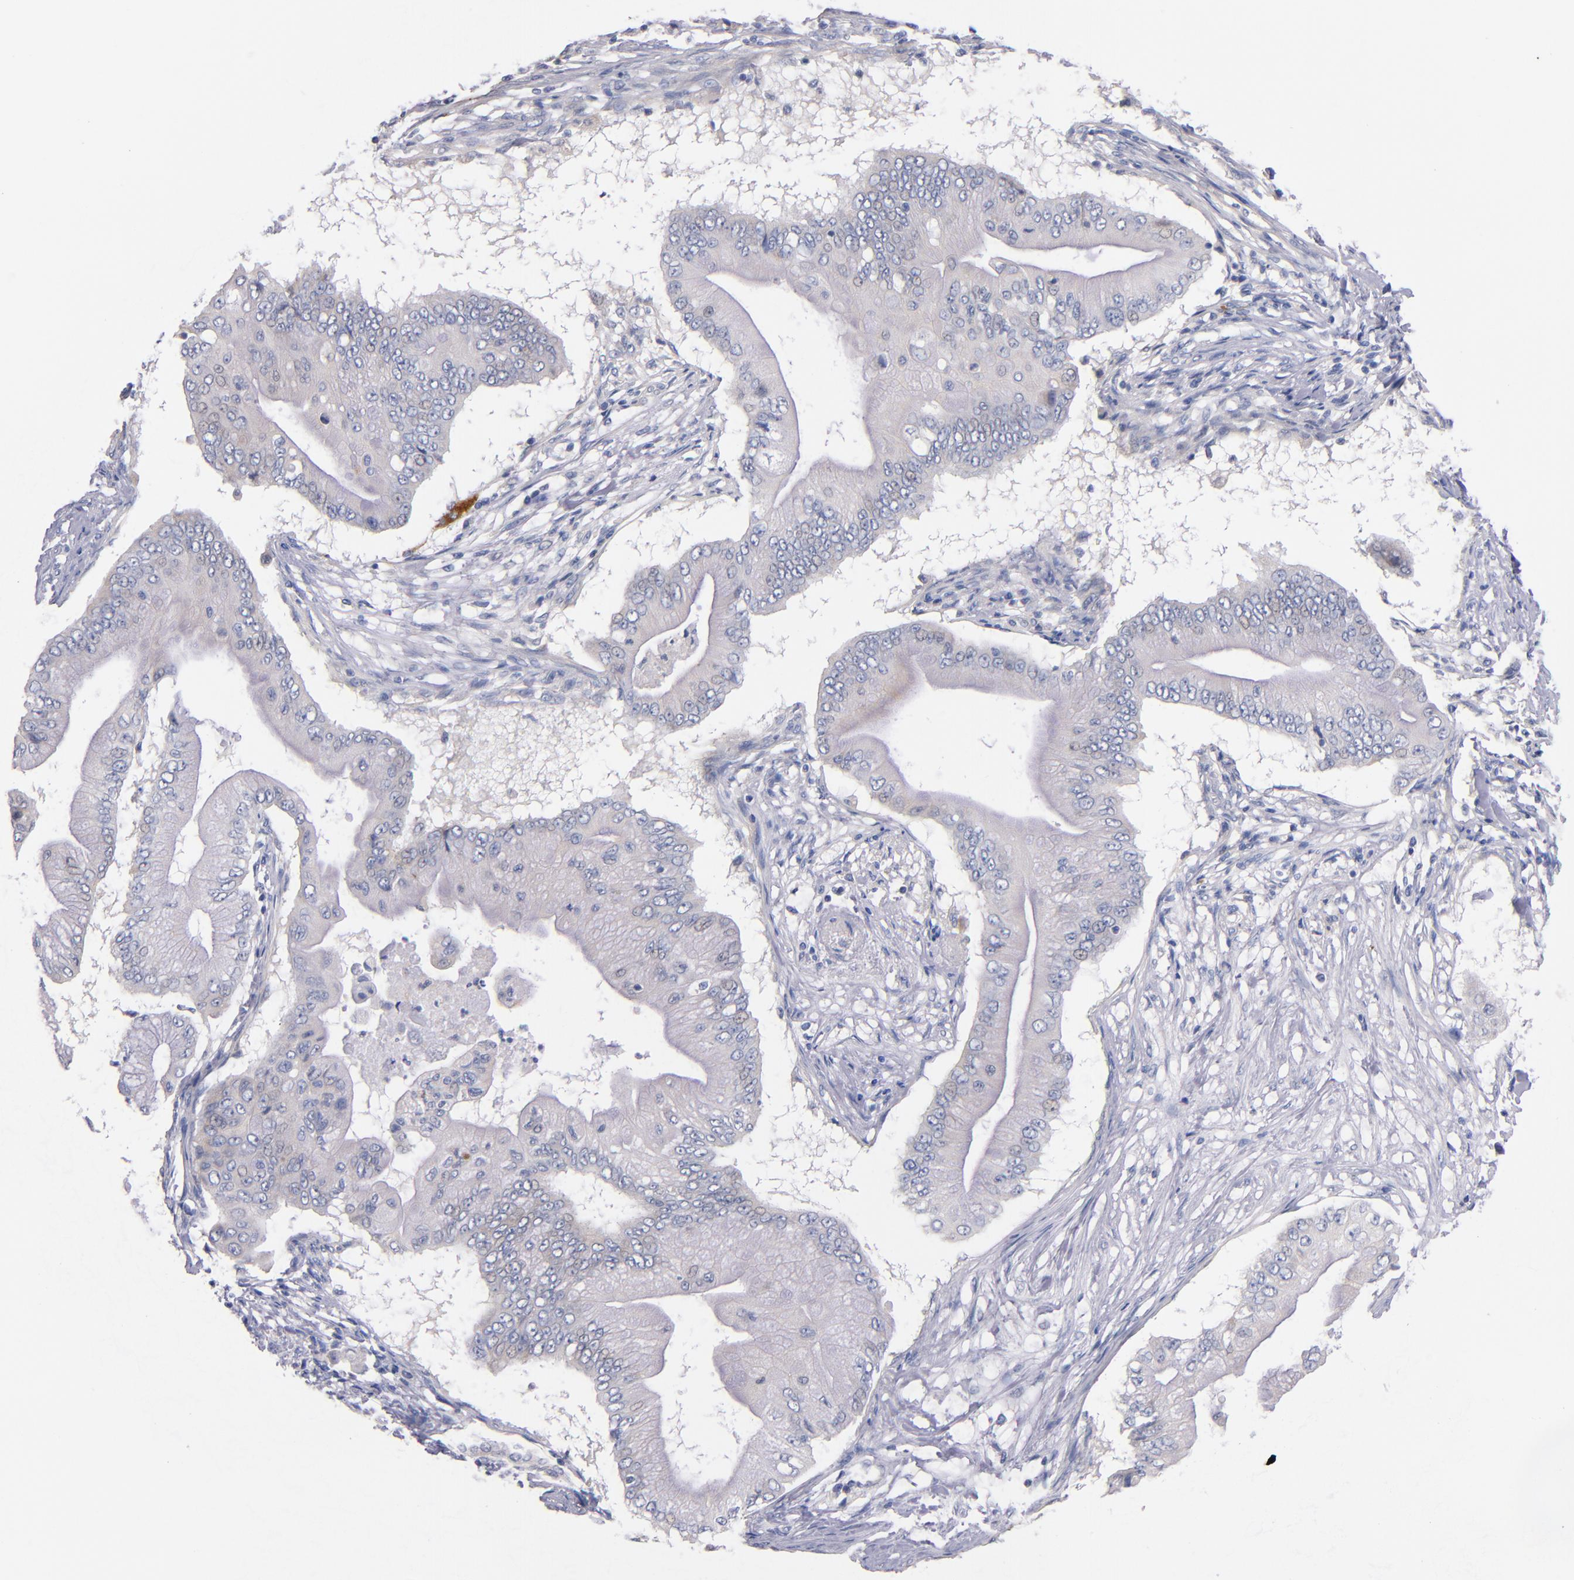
{"staining": {"intensity": "negative", "quantity": "none", "location": "none"}, "tissue": "pancreatic cancer", "cell_type": "Tumor cells", "image_type": "cancer", "snomed": [{"axis": "morphology", "description": "Adenocarcinoma, NOS"}, {"axis": "topography", "description": "Pancreas"}], "caption": "IHC of human pancreatic cancer (adenocarcinoma) displays no expression in tumor cells.", "gene": "CNTNAP2", "patient": {"sex": "male", "age": 62}}